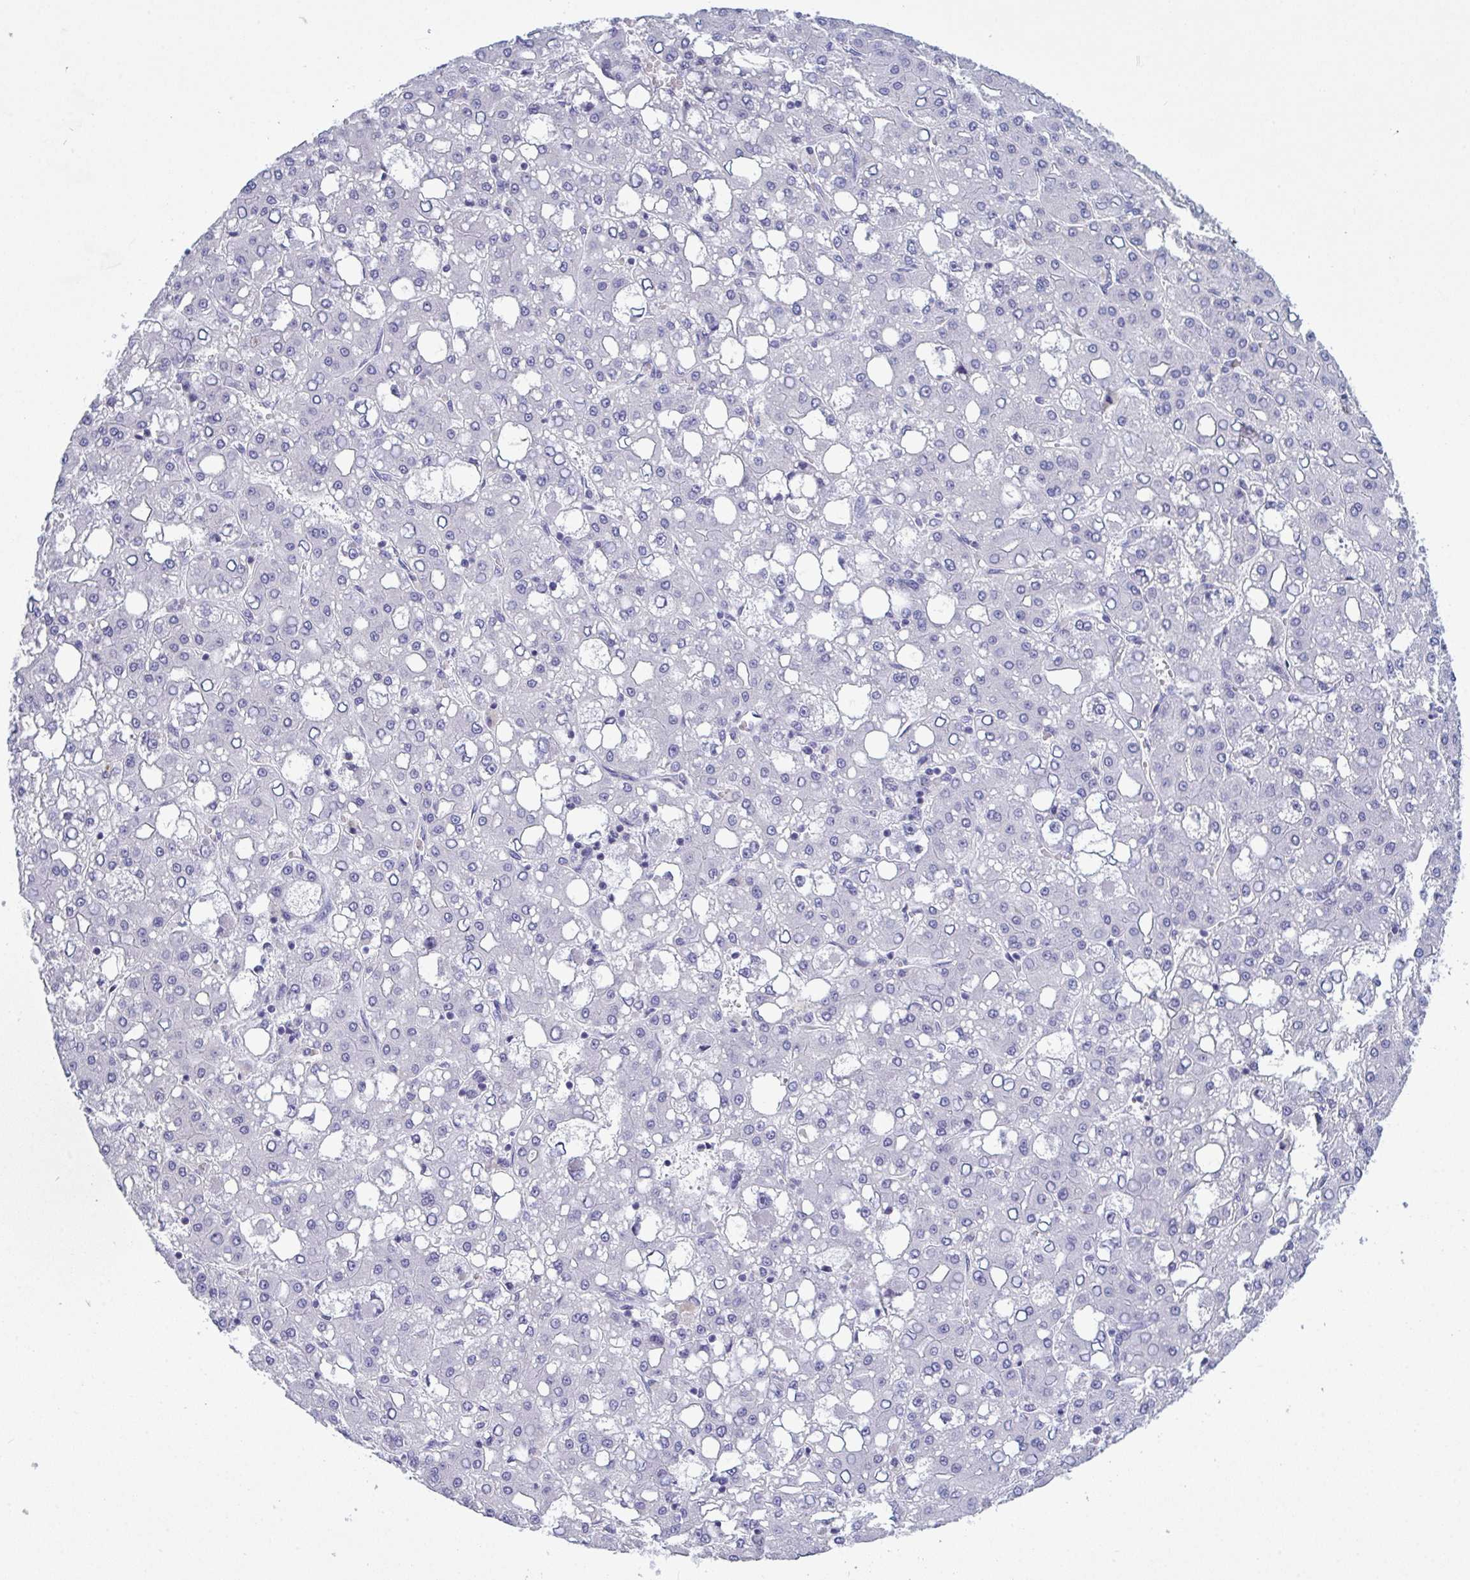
{"staining": {"intensity": "negative", "quantity": "none", "location": "none"}, "tissue": "liver cancer", "cell_type": "Tumor cells", "image_type": "cancer", "snomed": [{"axis": "morphology", "description": "Carcinoma, Hepatocellular, NOS"}, {"axis": "topography", "description": "Liver"}], "caption": "The histopathology image displays no staining of tumor cells in liver cancer (hepatocellular carcinoma).", "gene": "SERPINB13", "patient": {"sex": "male", "age": 65}}